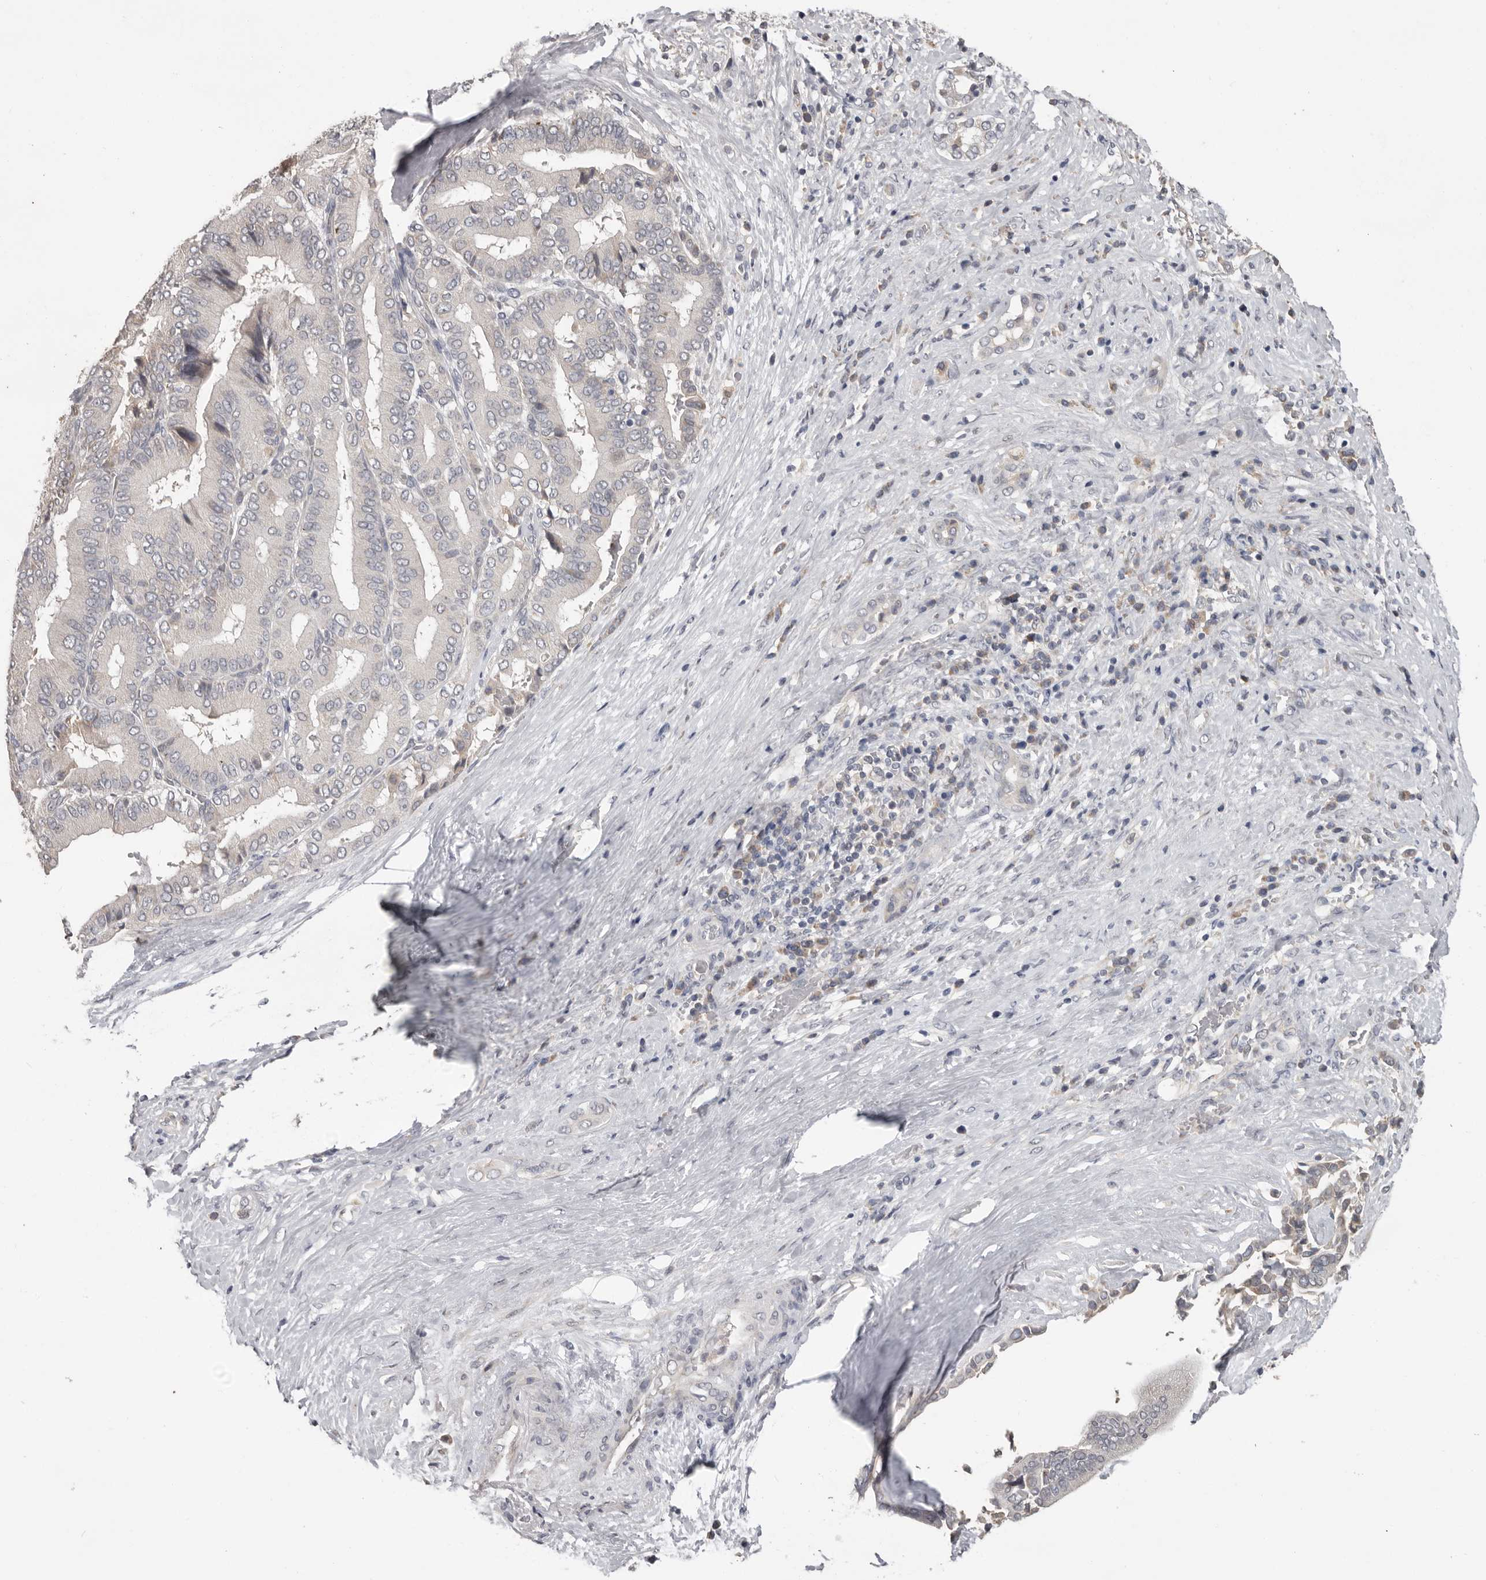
{"staining": {"intensity": "negative", "quantity": "none", "location": "none"}, "tissue": "liver cancer", "cell_type": "Tumor cells", "image_type": "cancer", "snomed": [{"axis": "morphology", "description": "Cholangiocarcinoma"}, {"axis": "topography", "description": "Liver"}], "caption": "DAB (3,3'-diaminobenzidine) immunohistochemical staining of cholangiocarcinoma (liver) displays no significant staining in tumor cells.", "gene": "MTF1", "patient": {"sex": "female", "age": 75}}